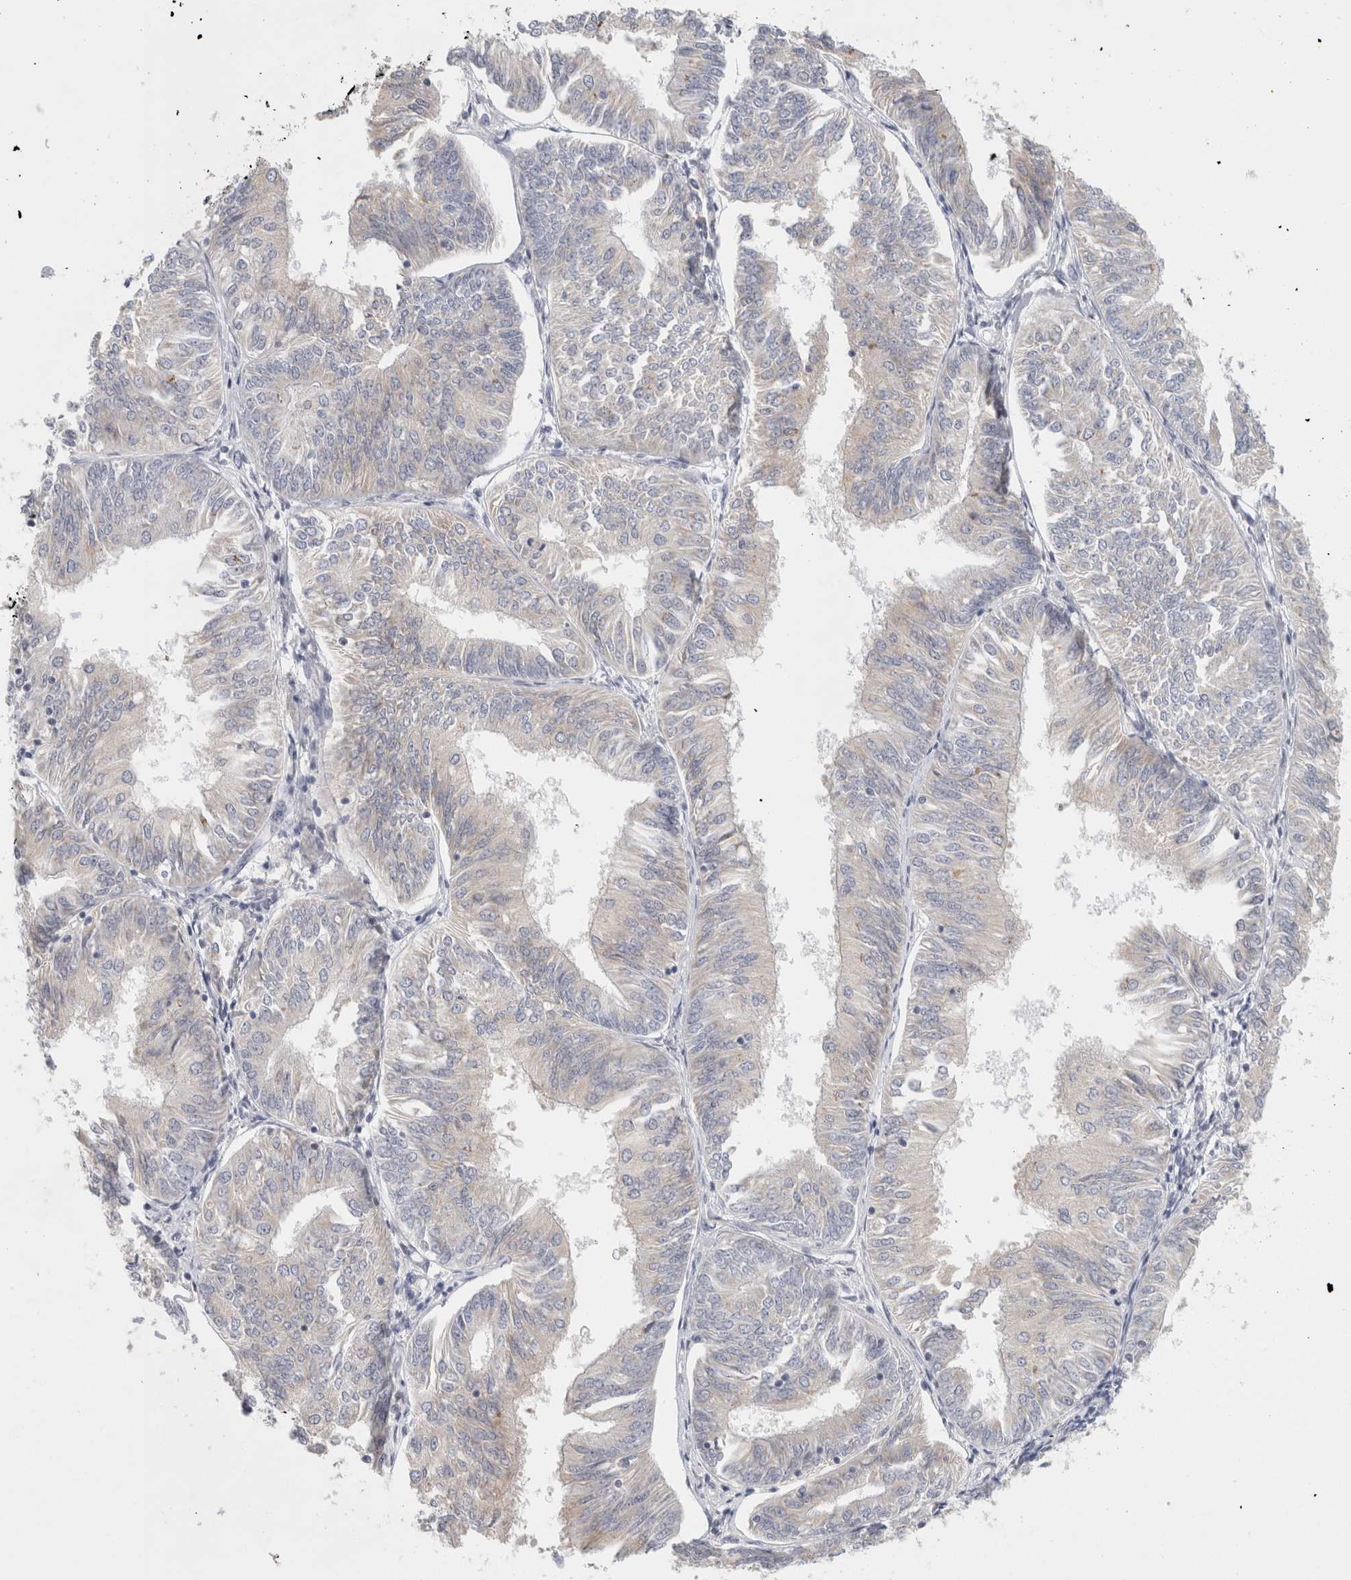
{"staining": {"intensity": "negative", "quantity": "none", "location": "none"}, "tissue": "endometrial cancer", "cell_type": "Tumor cells", "image_type": "cancer", "snomed": [{"axis": "morphology", "description": "Adenocarcinoma, NOS"}, {"axis": "topography", "description": "Endometrium"}], "caption": "A micrograph of adenocarcinoma (endometrial) stained for a protein shows no brown staining in tumor cells. Nuclei are stained in blue.", "gene": "STK31", "patient": {"sex": "female", "age": 58}}